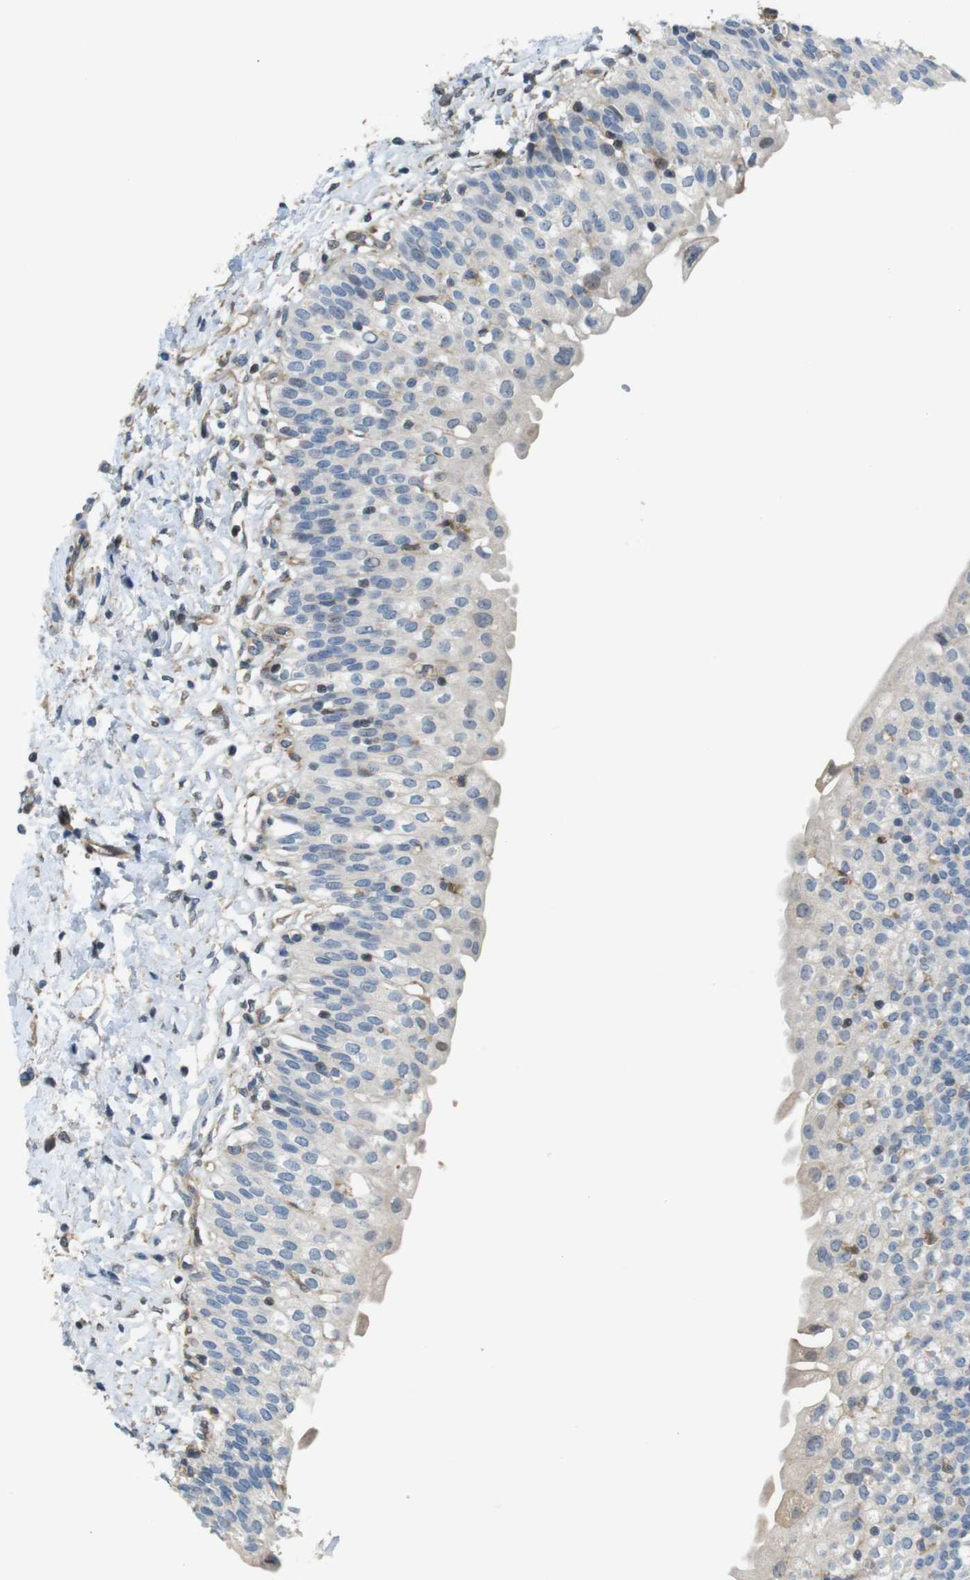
{"staining": {"intensity": "moderate", "quantity": "<25%", "location": "cytoplasmic/membranous"}, "tissue": "urinary bladder", "cell_type": "Urothelial cells", "image_type": "normal", "snomed": [{"axis": "morphology", "description": "Normal tissue, NOS"}, {"axis": "topography", "description": "Urinary bladder"}], "caption": "A brown stain shows moderate cytoplasmic/membranous expression of a protein in urothelial cells of normal human urinary bladder.", "gene": "PCDH10", "patient": {"sex": "male", "age": 55}}